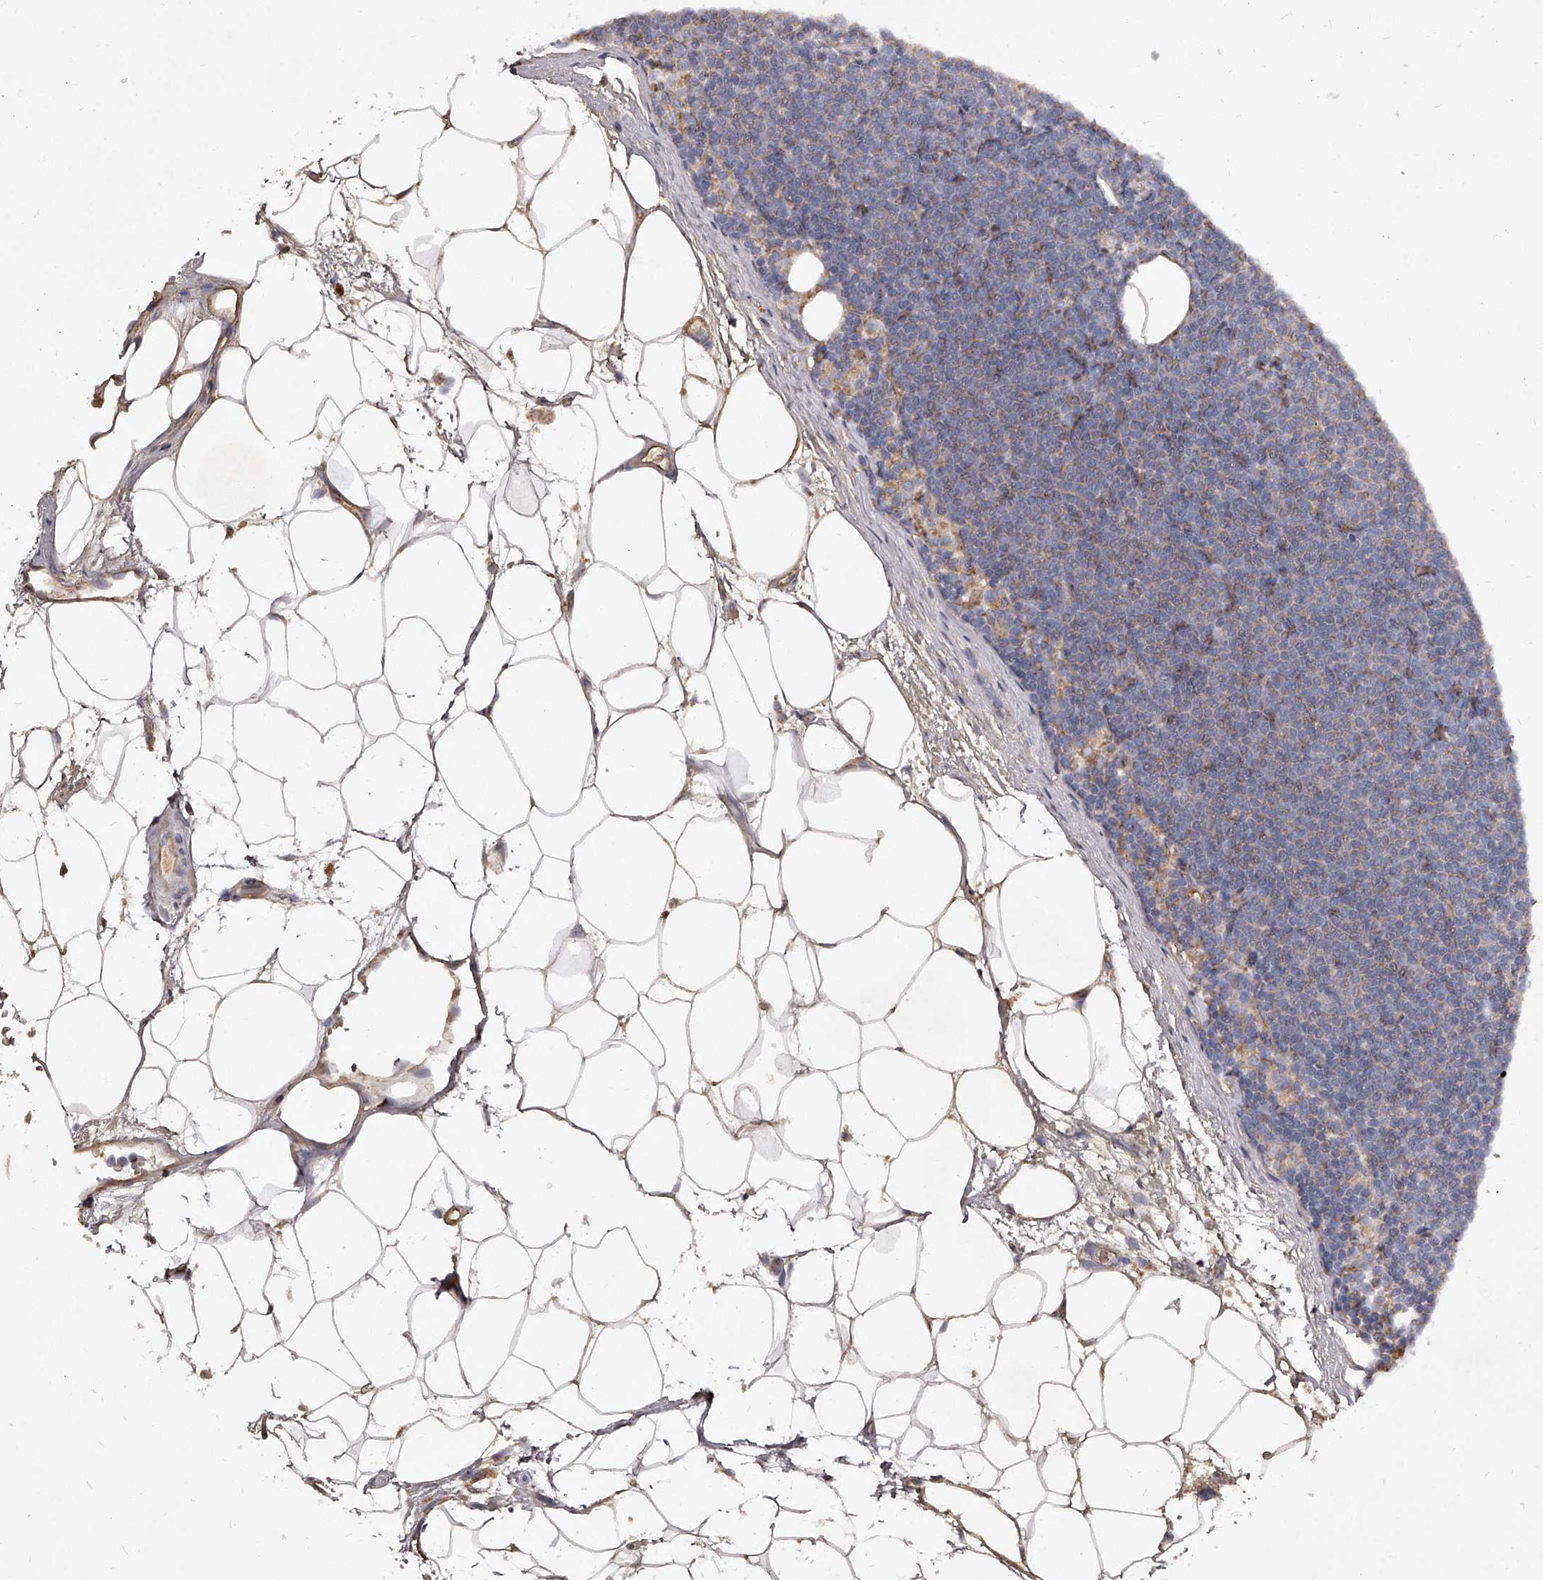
{"staining": {"intensity": "negative", "quantity": "none", "location": "none"}, "tissue": "lymphoma", "cell_type": "Tumor cells", "image_type": "cancer", "snomed": [{"axis": "morphology", "description": "Malignant lymphoma, non-Hodgkin's type, Low grade"}, {"axis": "topography", "description": "Lymph node"}], "caption": "Immunohistochemistry (IHC) image of malignant lymphoma, non-Hodgkin's type (low-grade) stained for a protein (brown), which reveals no staining in tumor cells.", "gene": "CRYZL1", "patient": {"sex": "female", "age": 53}}